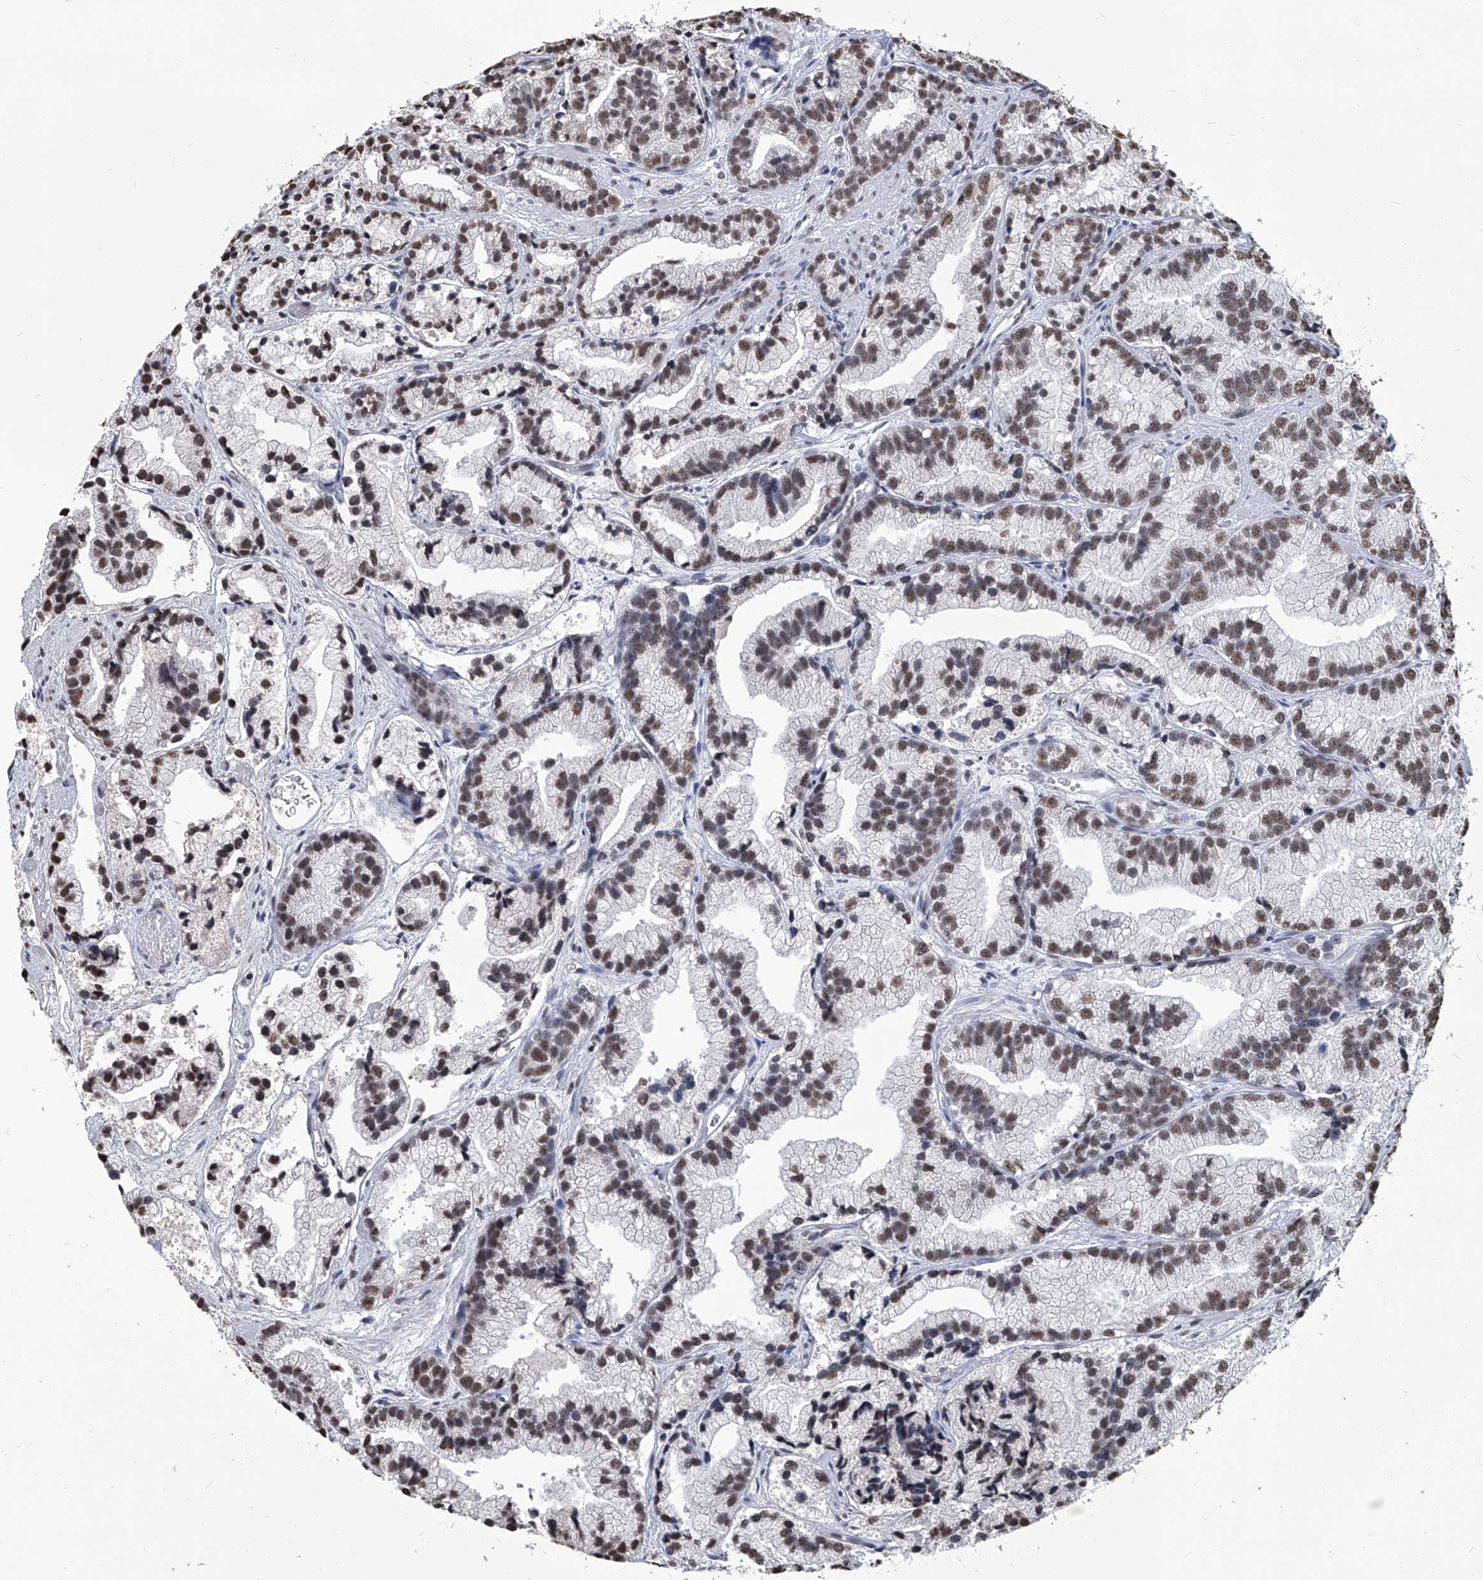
{"staining": {"intensity": "moderate", "quantity": "25%-75%", "location": "nuclear"}, "tissue": "prostate cancer", "cell_type": "Tumor cells", "image_type": "cancer", "snomed": [{"axis": "morphology", "description": "Adenocarcinoma, Low grade"}, {"axis": "topography", "description": "Prostate"}], "caption": "Immunohistochemistry of prostate cancer (low-grade adenocarcinoma) displays medium levels of moderate nuclear expression in approximately 25%-75% of tumor cells.", "gene": "HBP1", "patient": {"sex": "male", "age": 89}}